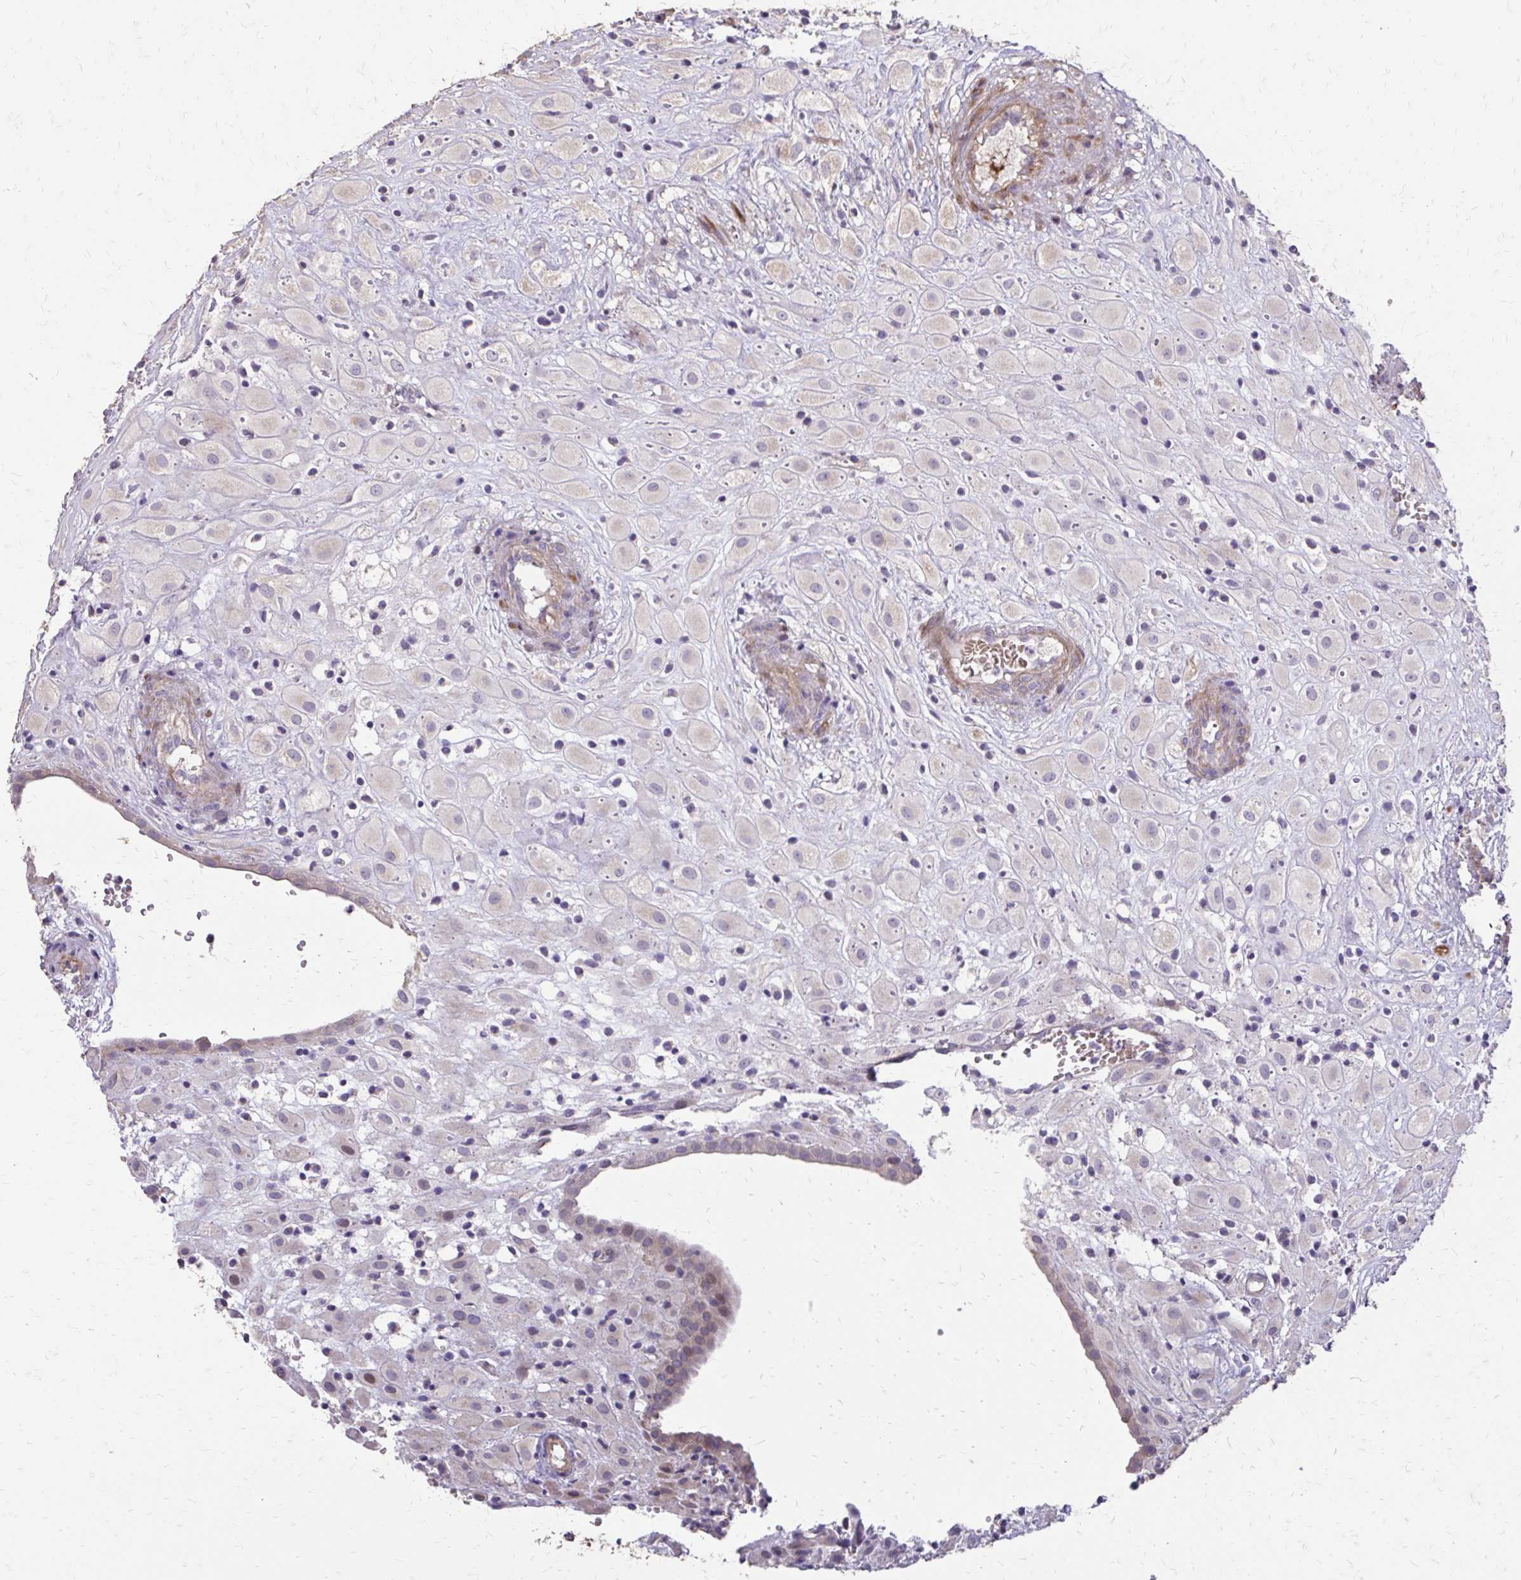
{"staining": {"intensity": "weak", "quantity": "<25%", "location": "cytoplasmic/membranous"}, "tissue": "placenta", "cell_type": "Decidual cells", "image_type": "normal", "snomed": [{"axis": "morphology", "description": "Normal tissue, NOS"}, {"axis": "topography", "description": "Placenta"}], "caption": "The micrograph displays no staining of decidual cells in unremarkable placenta.", "gene": "MYORG", "patient": {"sex": "female", "age": 24}}